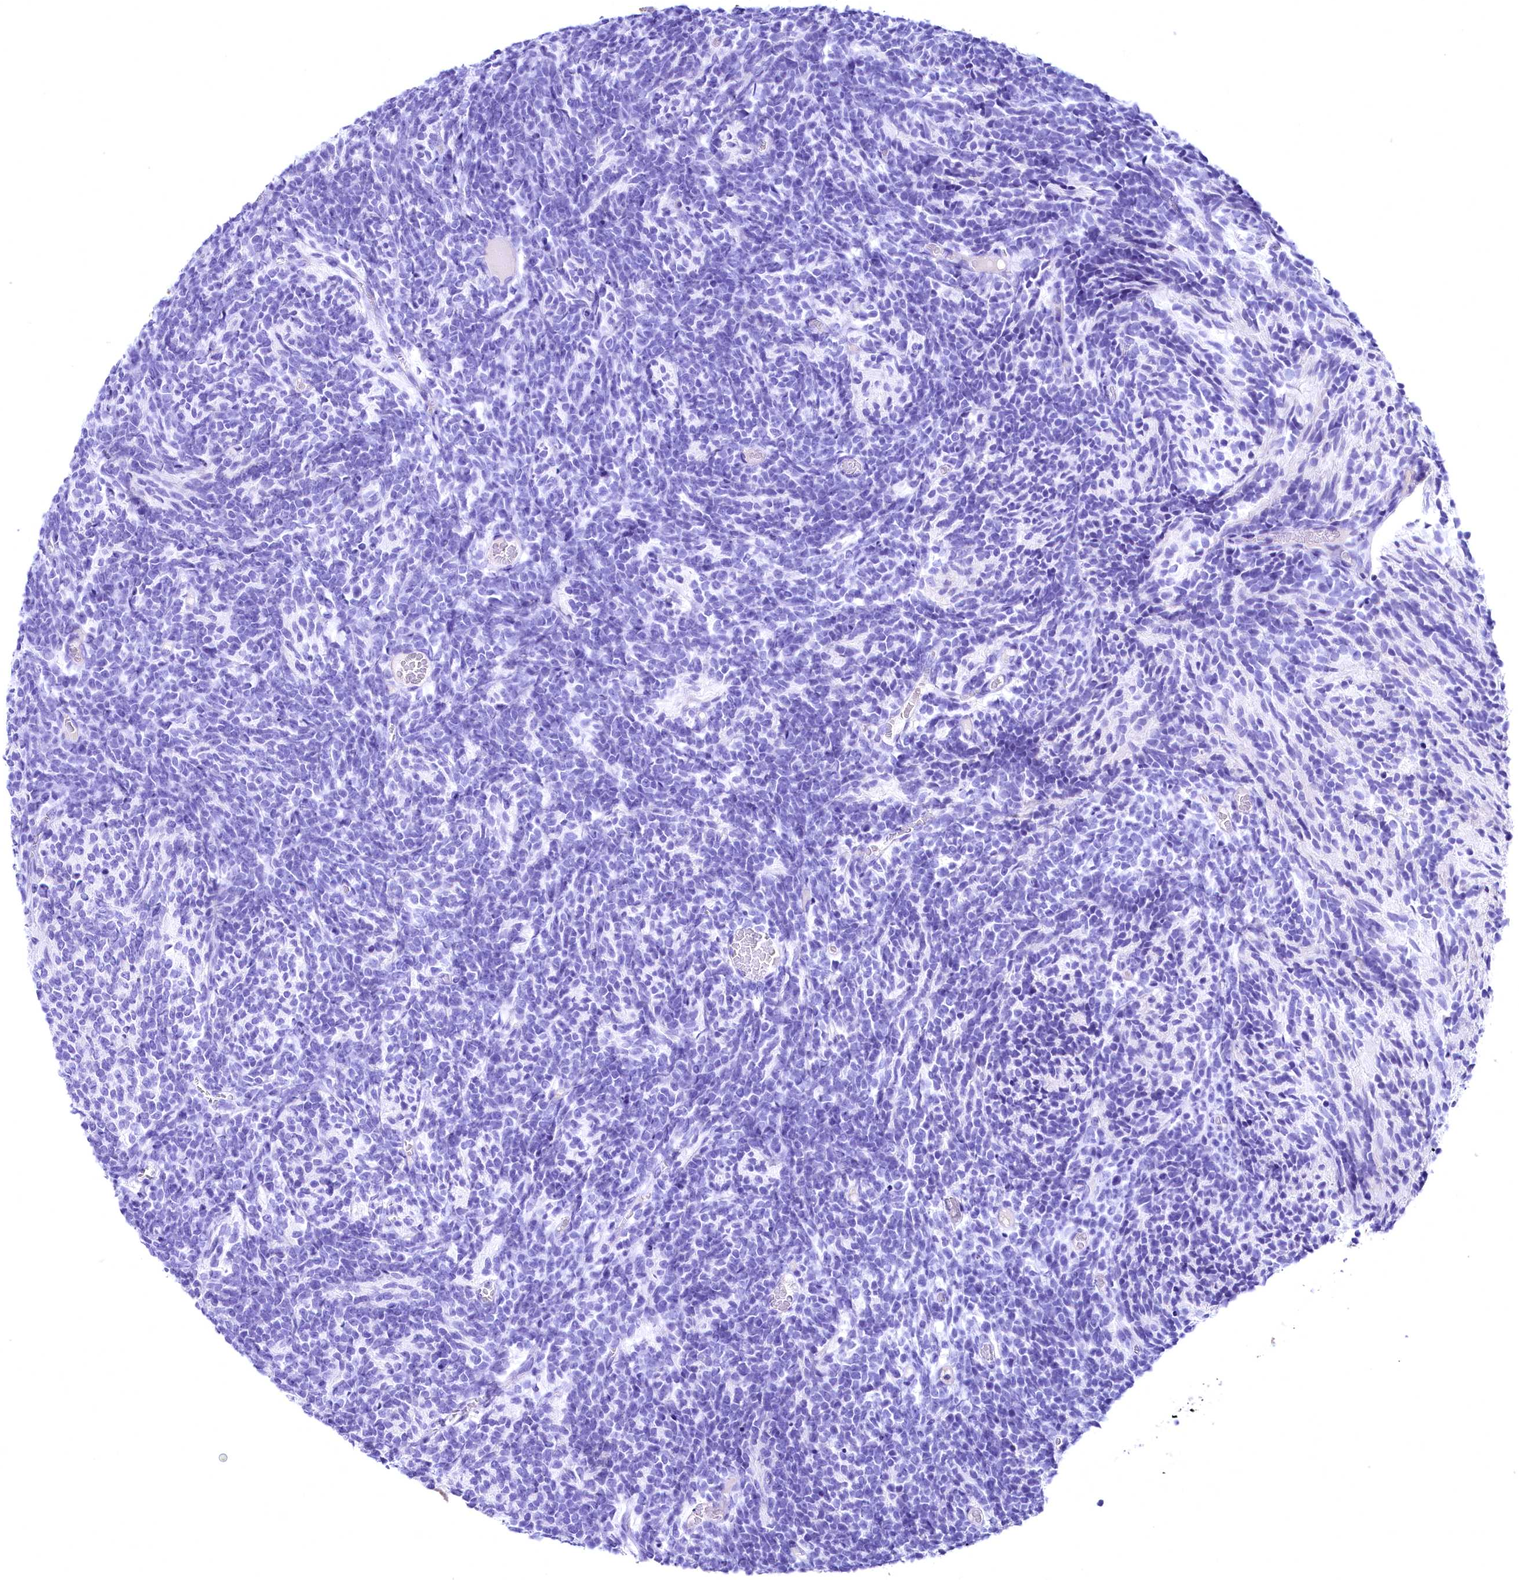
{"staining": {"intensity": "negative", "quantity": "none", "location": "none"}, "tissue": "glioma", "cell_type": "Tumor cells", "image_type": "cancer", "snomed": [{"axis": "morphology", "description": "Glioma, malignant, Low grade"}, {"axis": "topography", "description": "Brain"}], "caption": "The photomicrograph exhibits no significant staining in tumor cells of glioma.", "gene": "SKIDA1", "patient": {"sex": "female", "age": 1}}